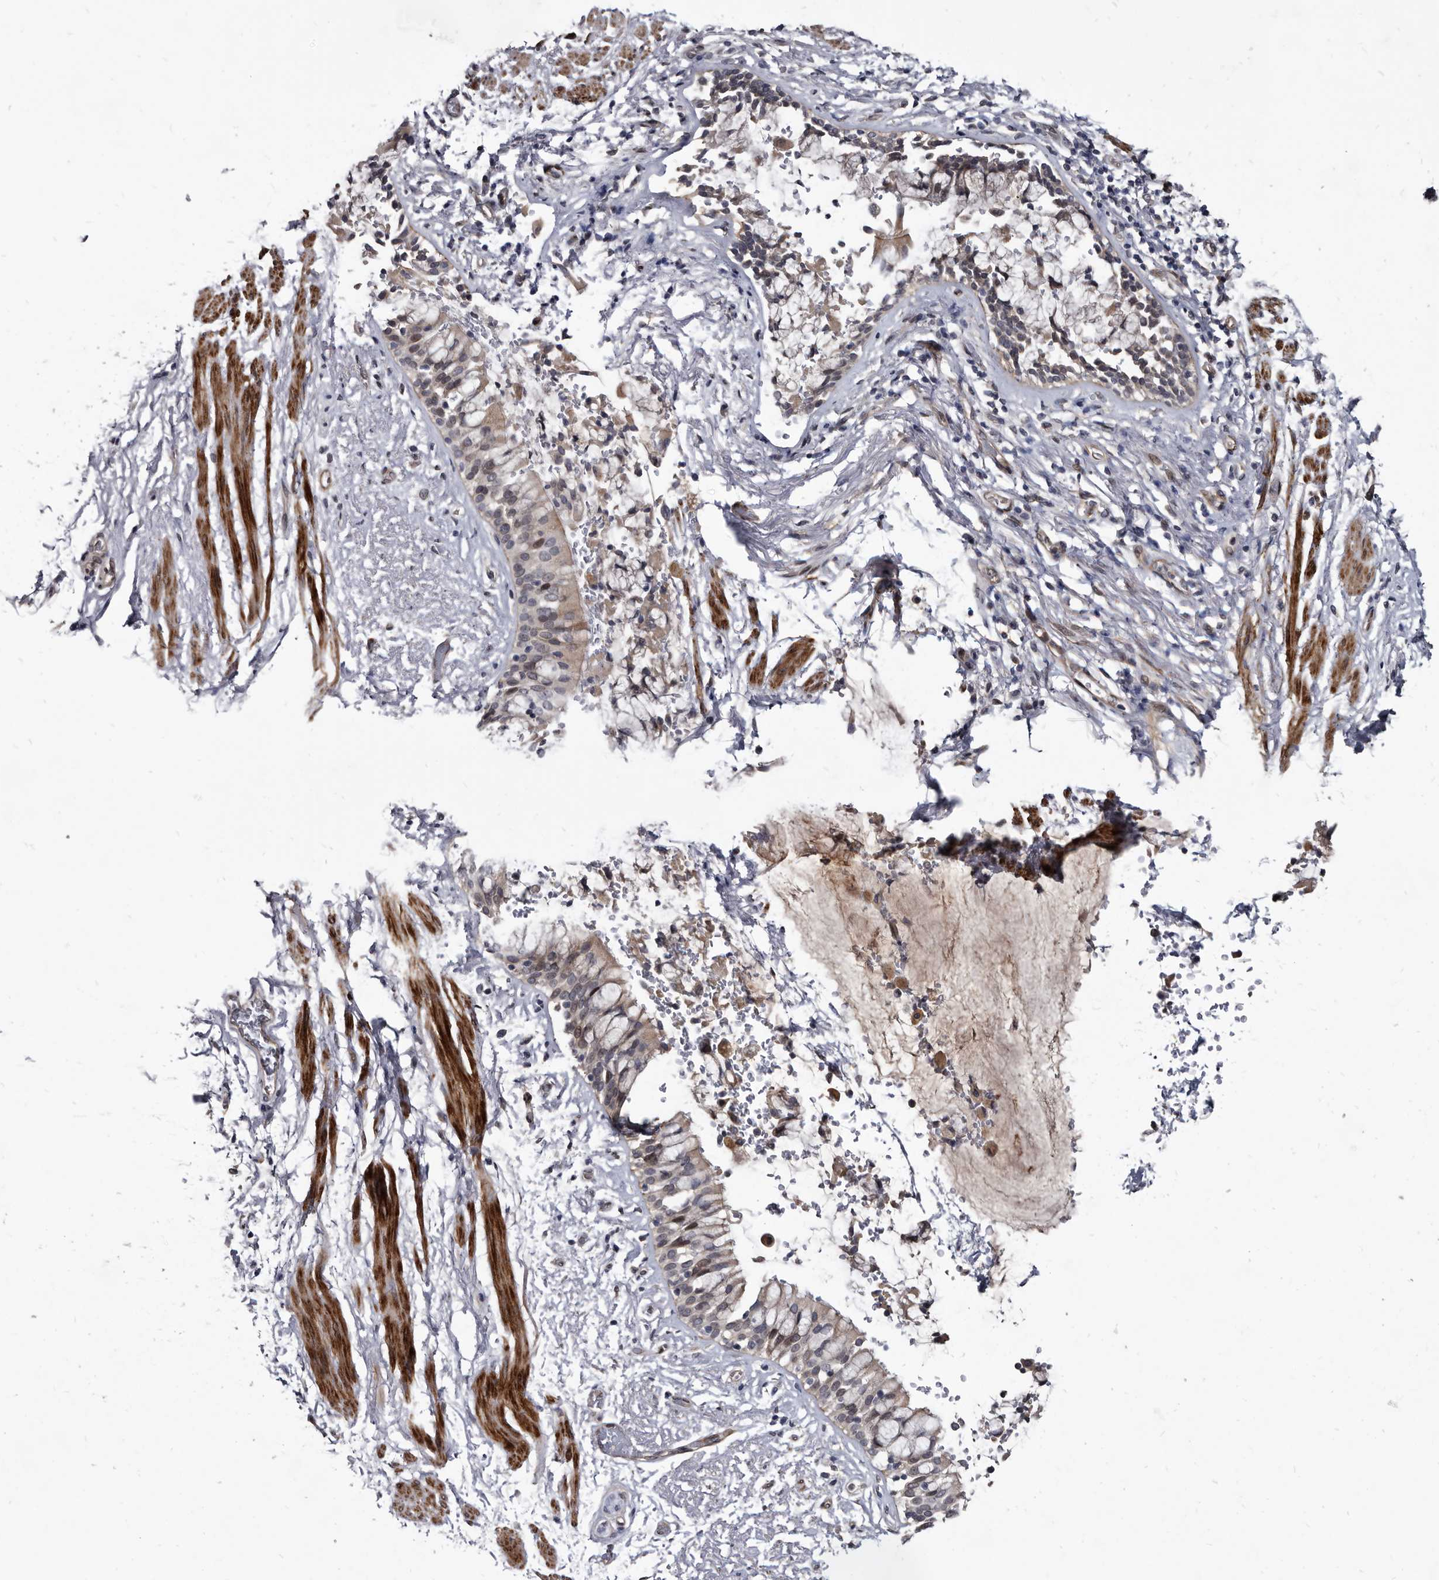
{"staining": {"intensity": "moderate", "quantity": "25%-75%", "location": "cytoplasmic/membranous"}, "tissue": "bronchus", "cell_type": "Respiratory epithelial cells", "image_type": "normal", "snomed": [{"axis": "morphology", "description": "Normal tissue, NOS"}, {"axis": "morphology", "description": "Inflammation, NOS"}, {"axis": "topography", "description": "Cartilage tissue"}, {"axis": "topography", "description": "Bronchus"}, {"axis": "topography", "description": "Lung"}], "caption": "A high-resolution histopathology image shows IHC staining of normal bronchus, which exhibits moderate cytoplasmic/membranous staining in approximately 25%-75% of respiratory epithelial cells. (Brightfield microscopy of DAB IHC at high magnification).", "gene": "PROM1", "patient": {"sex": "female", "age": 64}}